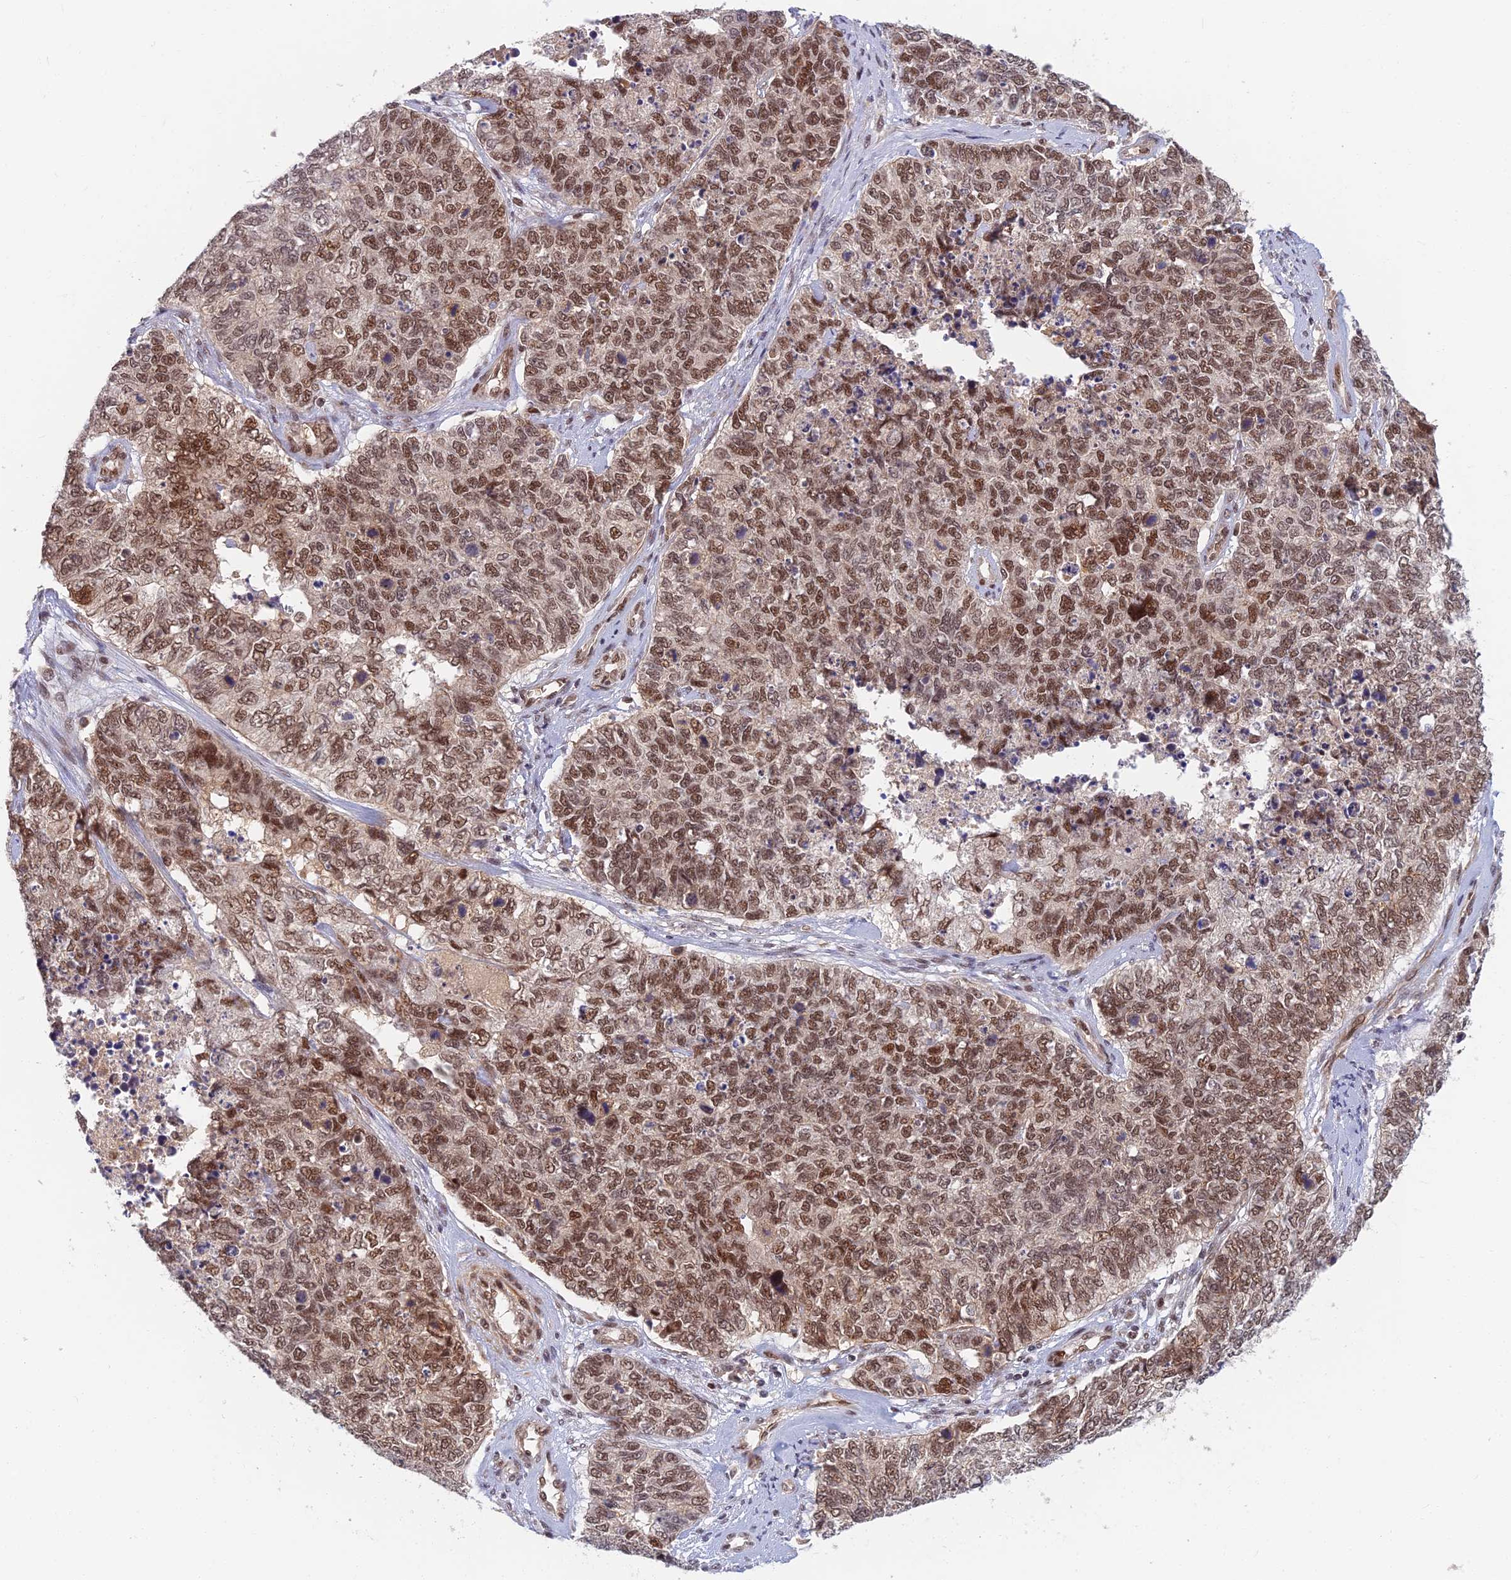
{"staining": {"intensity": "moderate", "quantity": ">75%", "location": "nuclear"}, "tissue": "cervical cancer", "cell_type": "Tumor cells", "image_type": "cancer", "snomed": [{"axis": "morphology", "description": "Squamous cell carcinoma, NOS"}, {"axis": "topography", "description": "Cervix"}], "caption": "Cervical squamous cell carcinoma stained with immunohistochemistry (IHC) displays moderate nuclear positivity in approximately >75% of tumor cells.", "gene": "TCEA2", "patient": {"sex": "female", "age": 63}}